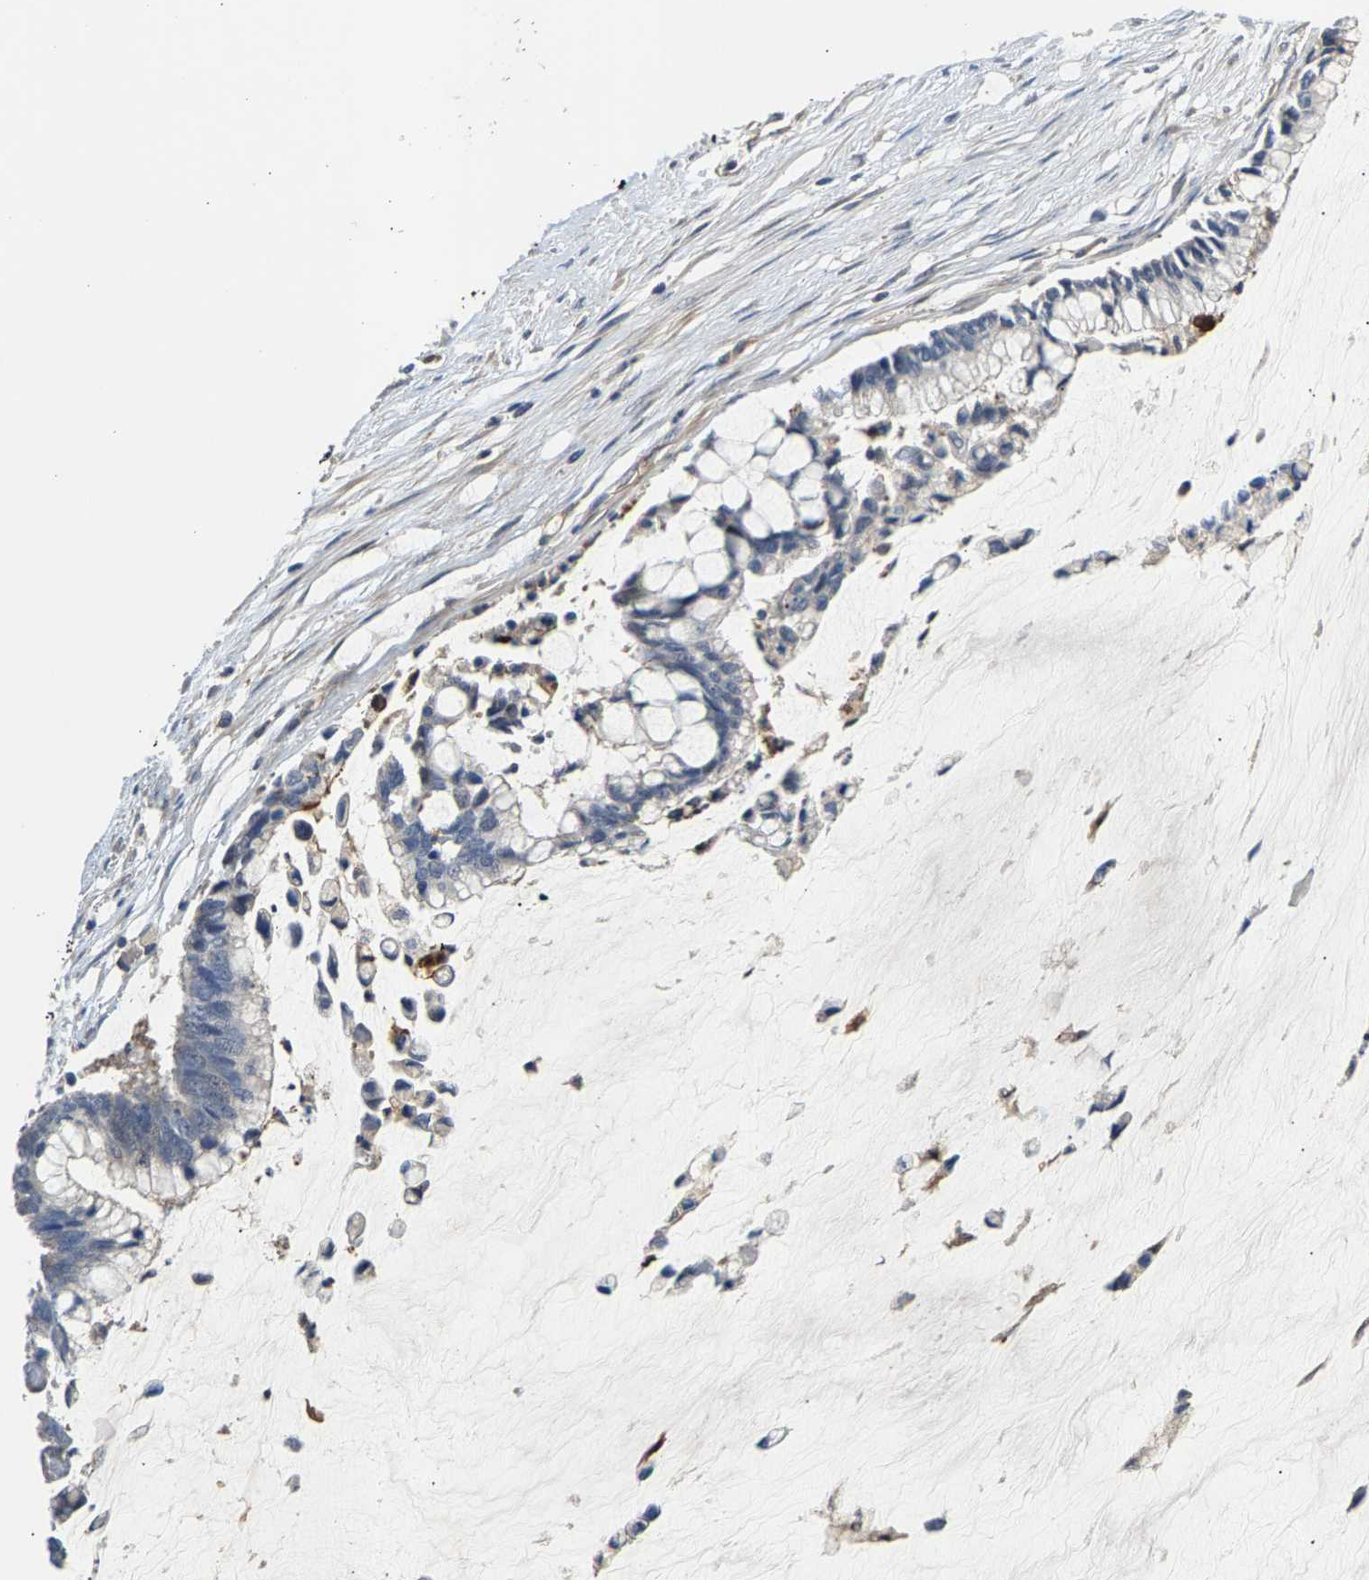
{"staining": {"intensity": "negative", "quantity": "none", "location": "none"}, "tissue": "pancreatic cancer", "cell_type": "Tumor cells", "image_type": "cancer", "snomed": [{"axis": "morphology", "description": "Adenocarcinoma, NOS"}, {"axis": "topography", "description": "Pancreas"}], "caption": "The image displays no significant staining in tumor cells of adenocarcinoma (pancreatic).", "gene": "KRTAP27-1", "patient": {"sex": "male", "age": 41}}